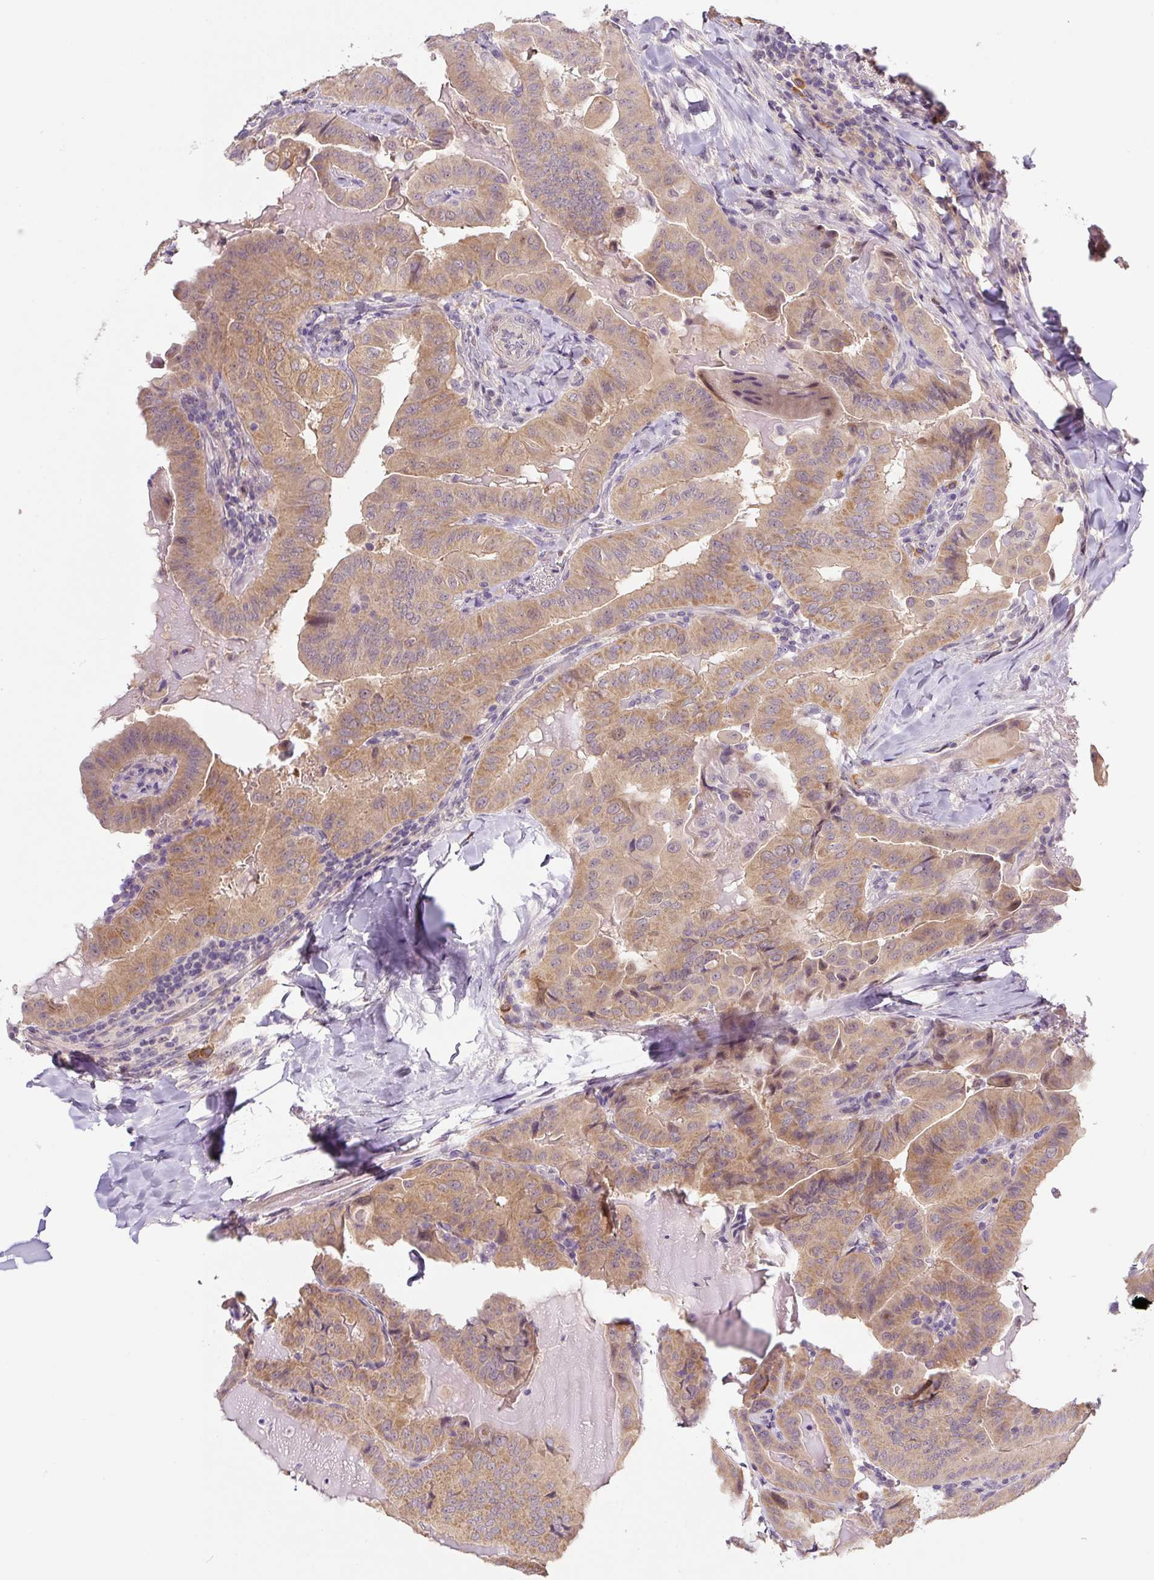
{"staining": {"intensity": "moderate", "quantity": ">75%", "location": "cytoplasmic/membranous"}, "tissue": "thyroid cancer", "cell_type": "Tumor cells", "image_type": "cancer", "snomed": [{"axis": "morphology", "description": "Papillary adenocarcinoma, NOS"}, {"axis": "topography", "description": "Thyroid gland"}], "caption": "Thyroid cancer tissue shows moderate cytoplasmic/membranous staining in approximately >75% of tumor cells (Brightfield microscopy of DAB IHC at high magnification).", "gene": "PRKAA2", "patient": {"sex": "female", "age": 68}}